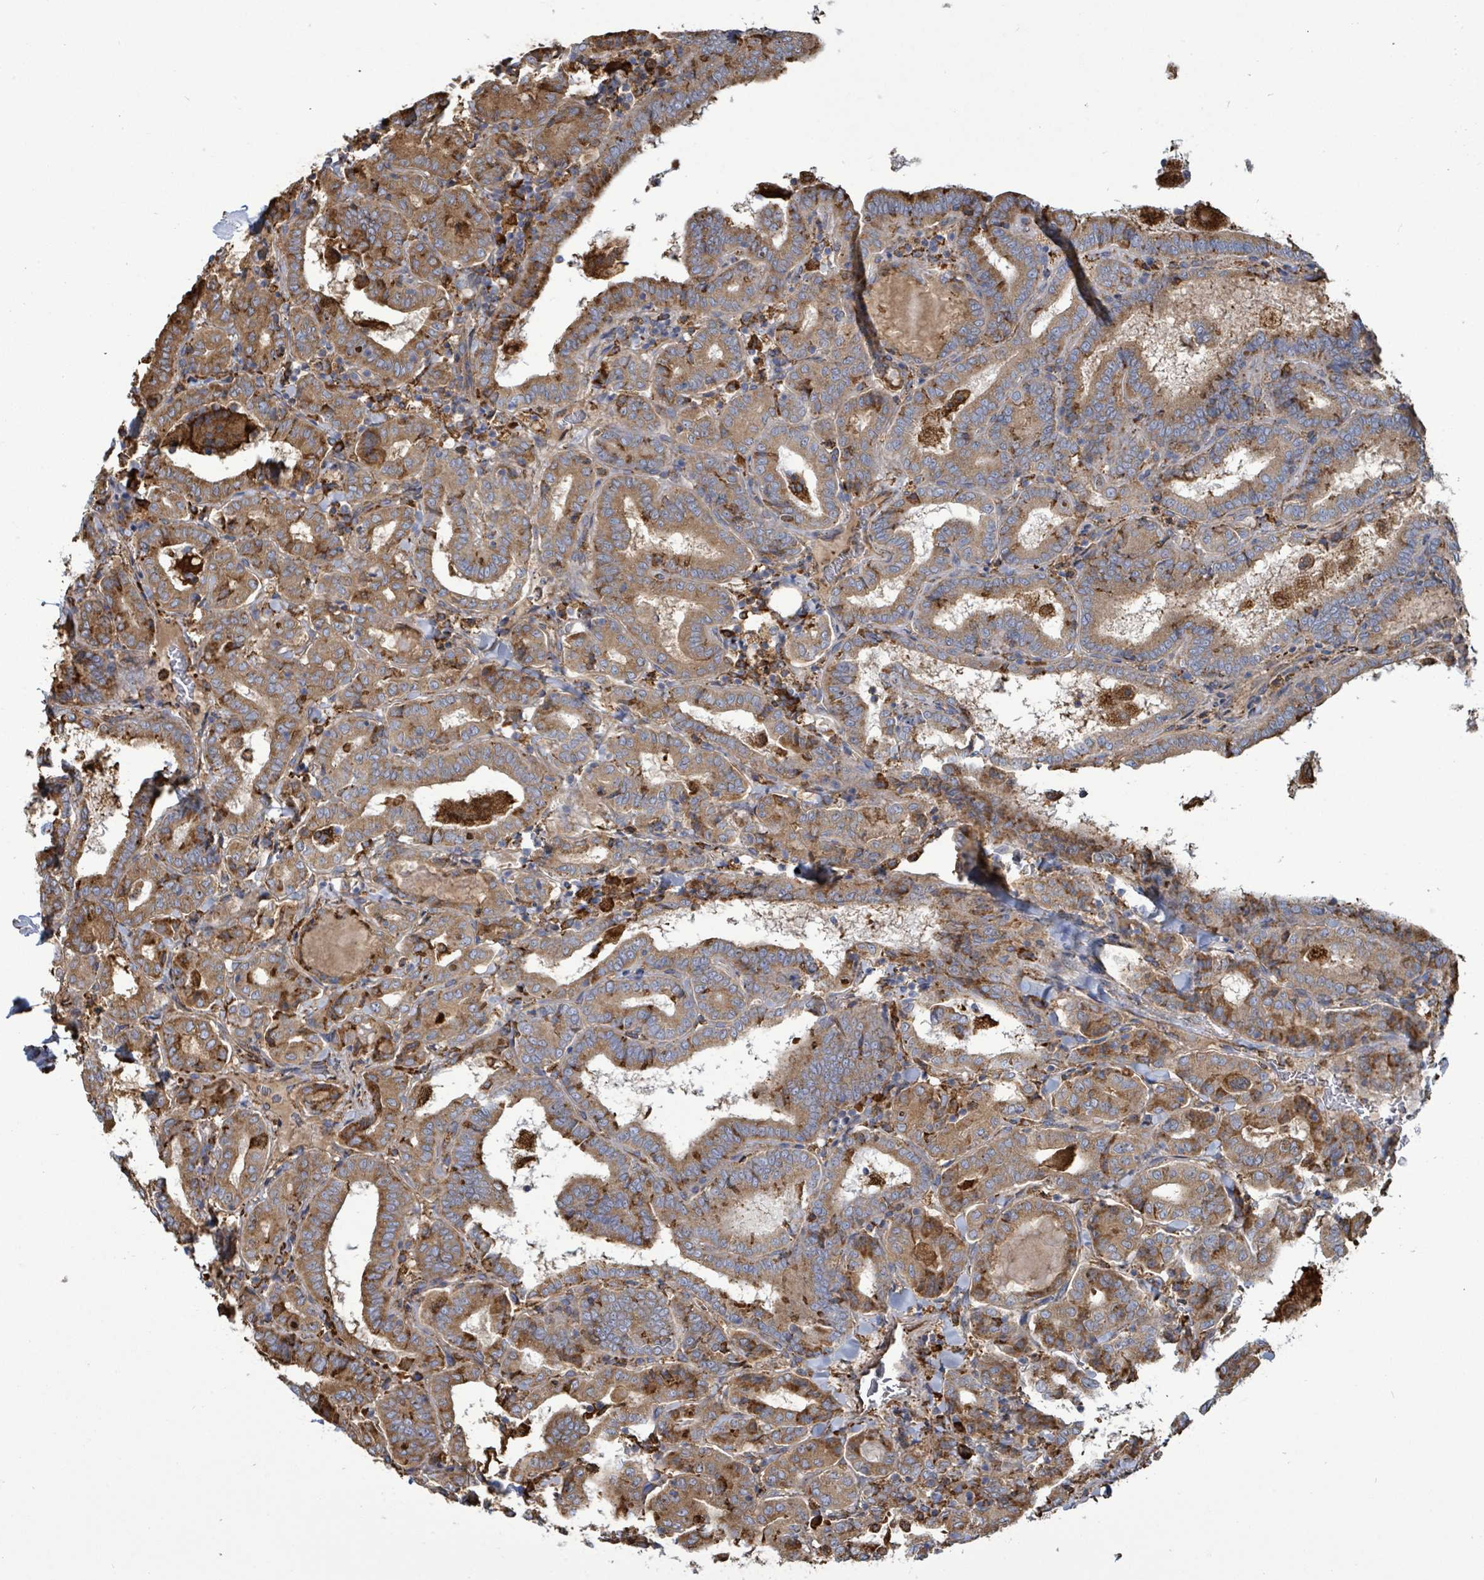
{"staining": {"intensity": "moderate", "quantity": ">75%", "location": "cytoplasmic/membranous"}, "tissue": "thyroid cancer", "cell_type": "Tumor cells", "image_type": "cancer", "snomed": [{"axis": "morphology", "description": "Papillary adenocarcinoma, NOS"}, {"axis": "topography", "description": "Thyroid gland"}], "caption": "About >75% of tumor cells in human thyroid cancer (papillary adenocarcinoma) show moderate cytoplasmic/membranous protein expression as visualized by brown immunohistochemical staining.", "gene": "RFPL4A", "patient": {"sex": "female", "age": 72}}